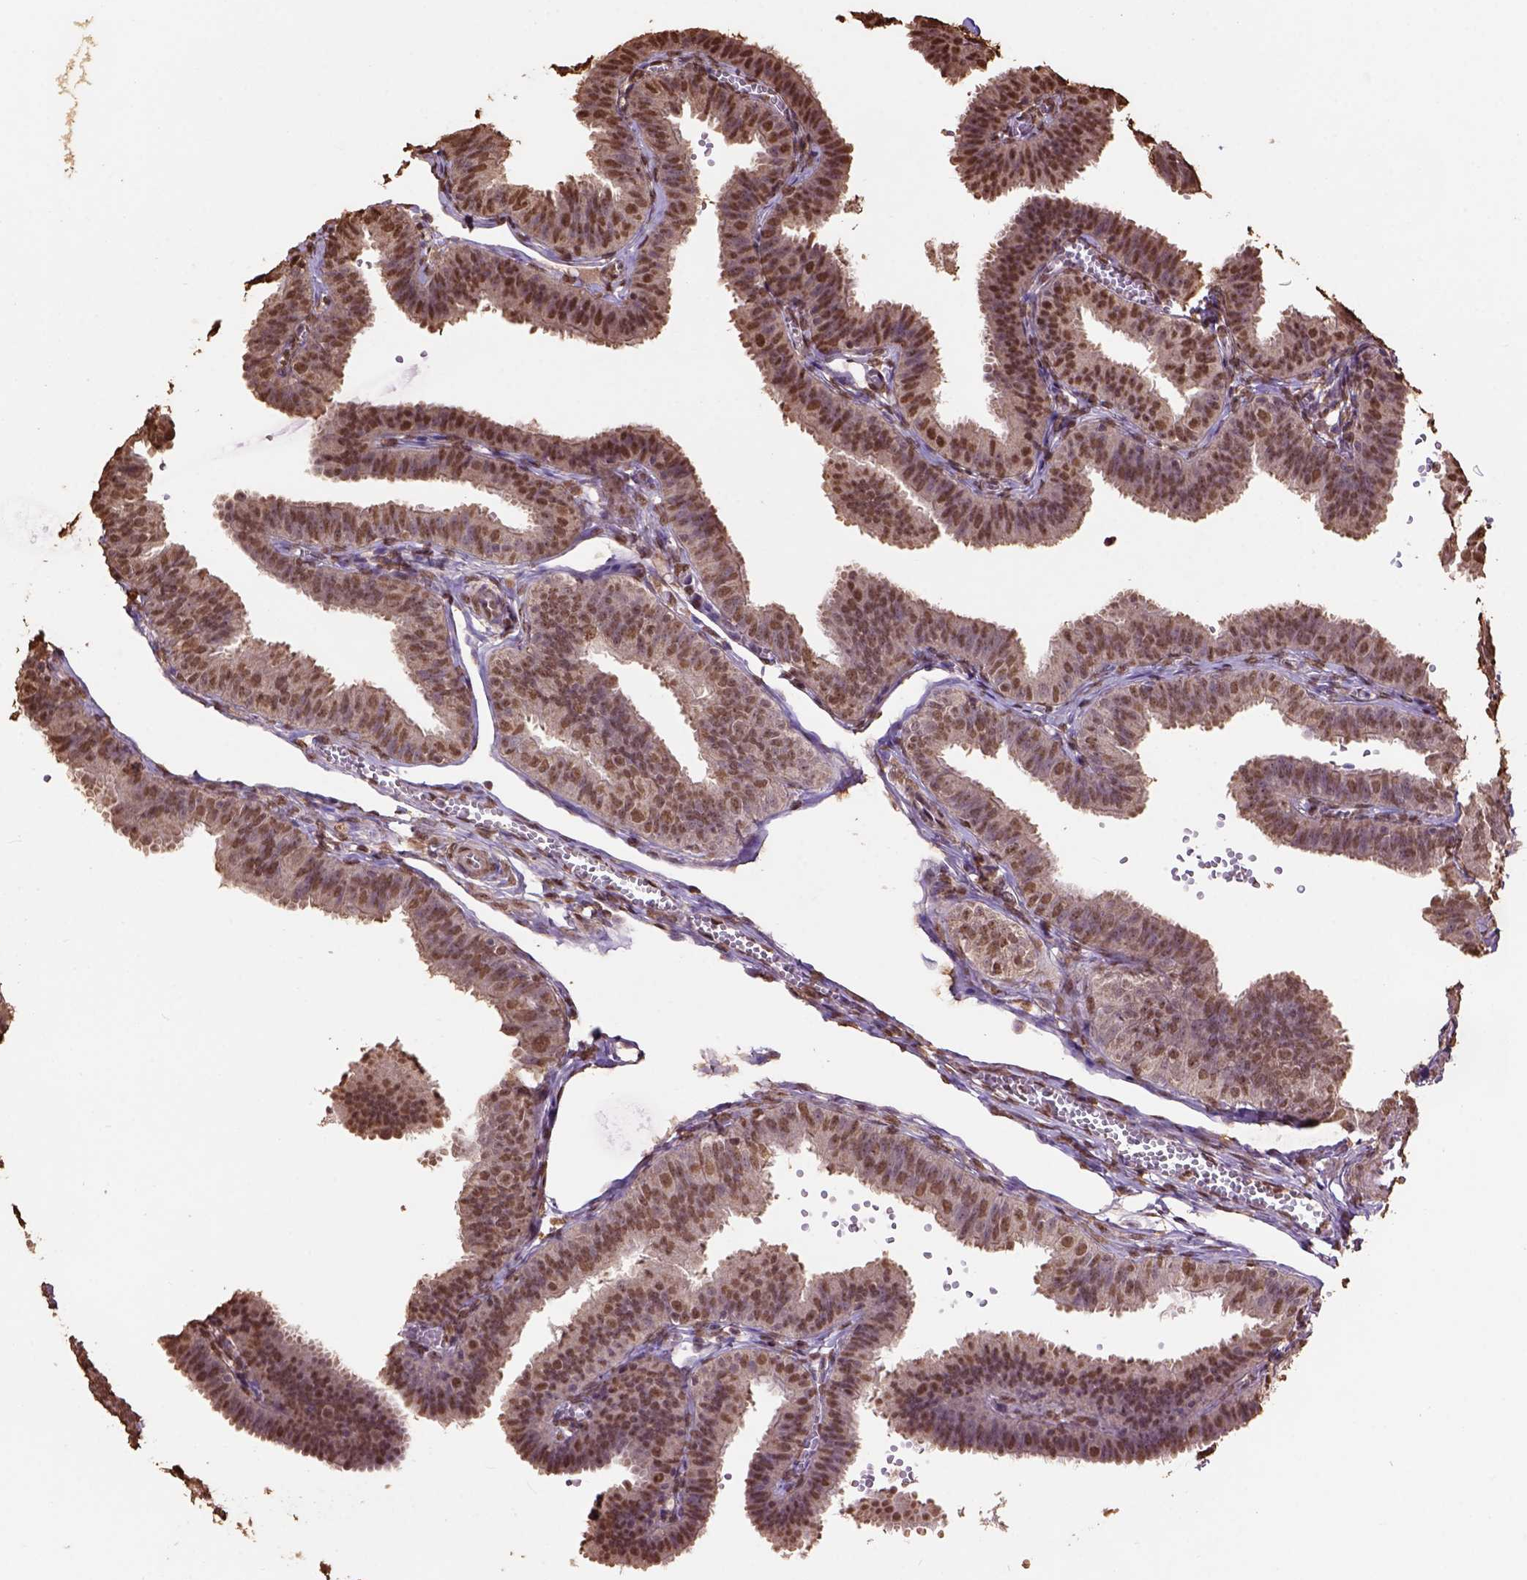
{"staining": {"intensity": "moderate", "quantity": ">75%", "location": "nuclear"}, "tissue": "fallopian tube", "cell_type": "Glandular cells", "image_type": "normal", "snomed": [{"axis": "morphology", "description": "Normal tissue, NOS"}, {"axis": "topography", "description": "Fallopian tube"}], "caption": "An IHC photomicrograph of benign tissue is shown. Protein staining in brown highlights moderate nuclear positivity in fallopian tube within glandular cells. The staining was performed using DAB to visualize the protein expression in brown, while the nuclei were stained in blue with hematoxylin (Magnification: 20x).", "gene": "CSTF2T", "patient": {"sex": "female", "age": 25}}